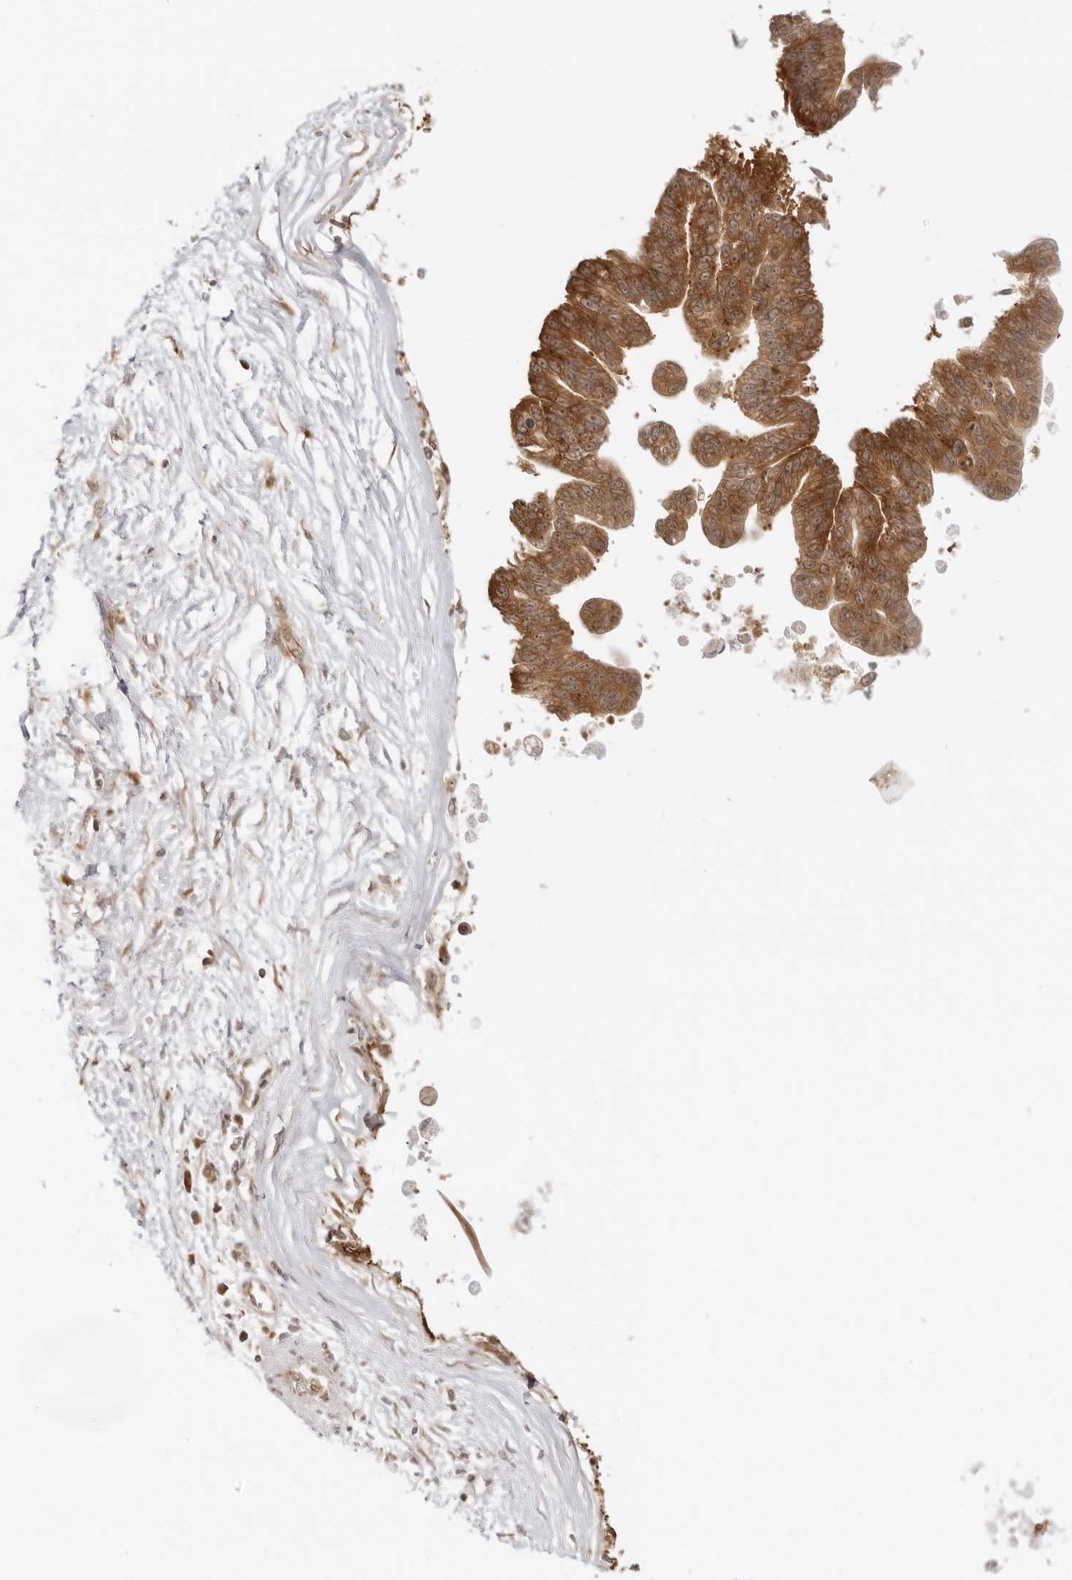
{"staining": {"intensity": "moderate", "quantity": ">75%", "location": "cytoplasmic/membranous,nuclear"}, "tissue": "pancreatic cancer", "cell_type": "Tumor cells", "image_type": "cancer", "snomed": [{"axis": "morphology", "description": "Adenocarcinoma, NOS"}, {"axis": "topography", "description": "Pancreas"}], "caption": "Protein staining by immunohistochemistry displays moderate cytoplasmic/membranous and nuclear expression in approximately >75% of tumor cells in adenocarcinoma (pancreatic).", "gene": "PRRC2C", "patient": {"sex": "male", "age": 72}}